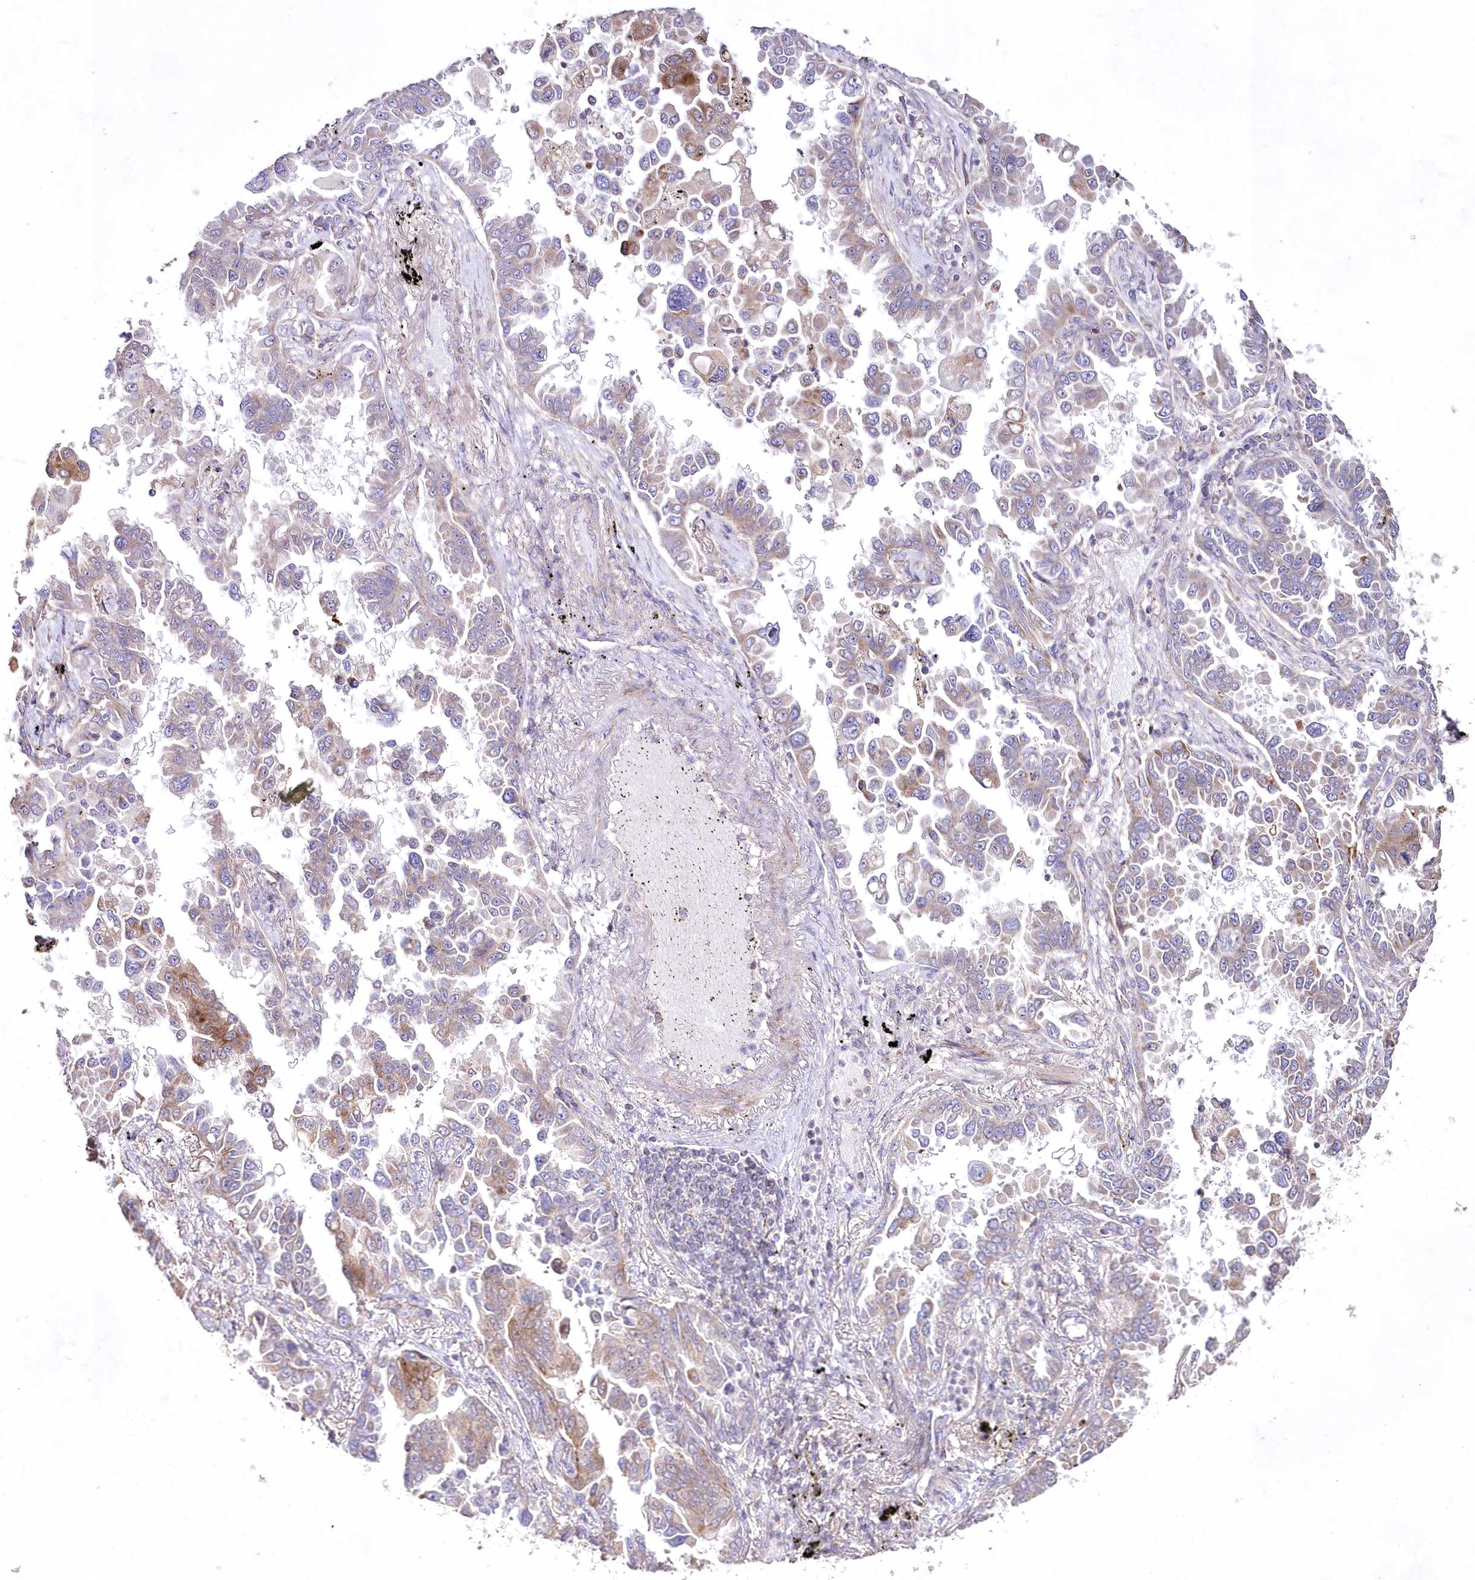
{"staining": {"intensity": "moderate", "quantity": "<25%", "location": "cytoplasmic/membranous"}, "tissue": "lung cancer", "cell_type": "Tumor cells", "image_type": "cancer", "snomed": [{"axis": "morphology", "description": "Adenocarcinoma, NOS"}, {"axis": "topography", "description": "Lung"}], "caption": "Brown immunohistochemical staining in adenocarcinoma (lung) exhibits moderate cytoplasmic/membranous staining in about <25% of tumor cells.", "gene": "HADHB", "patient": {"sex": "female", "age": 67}}